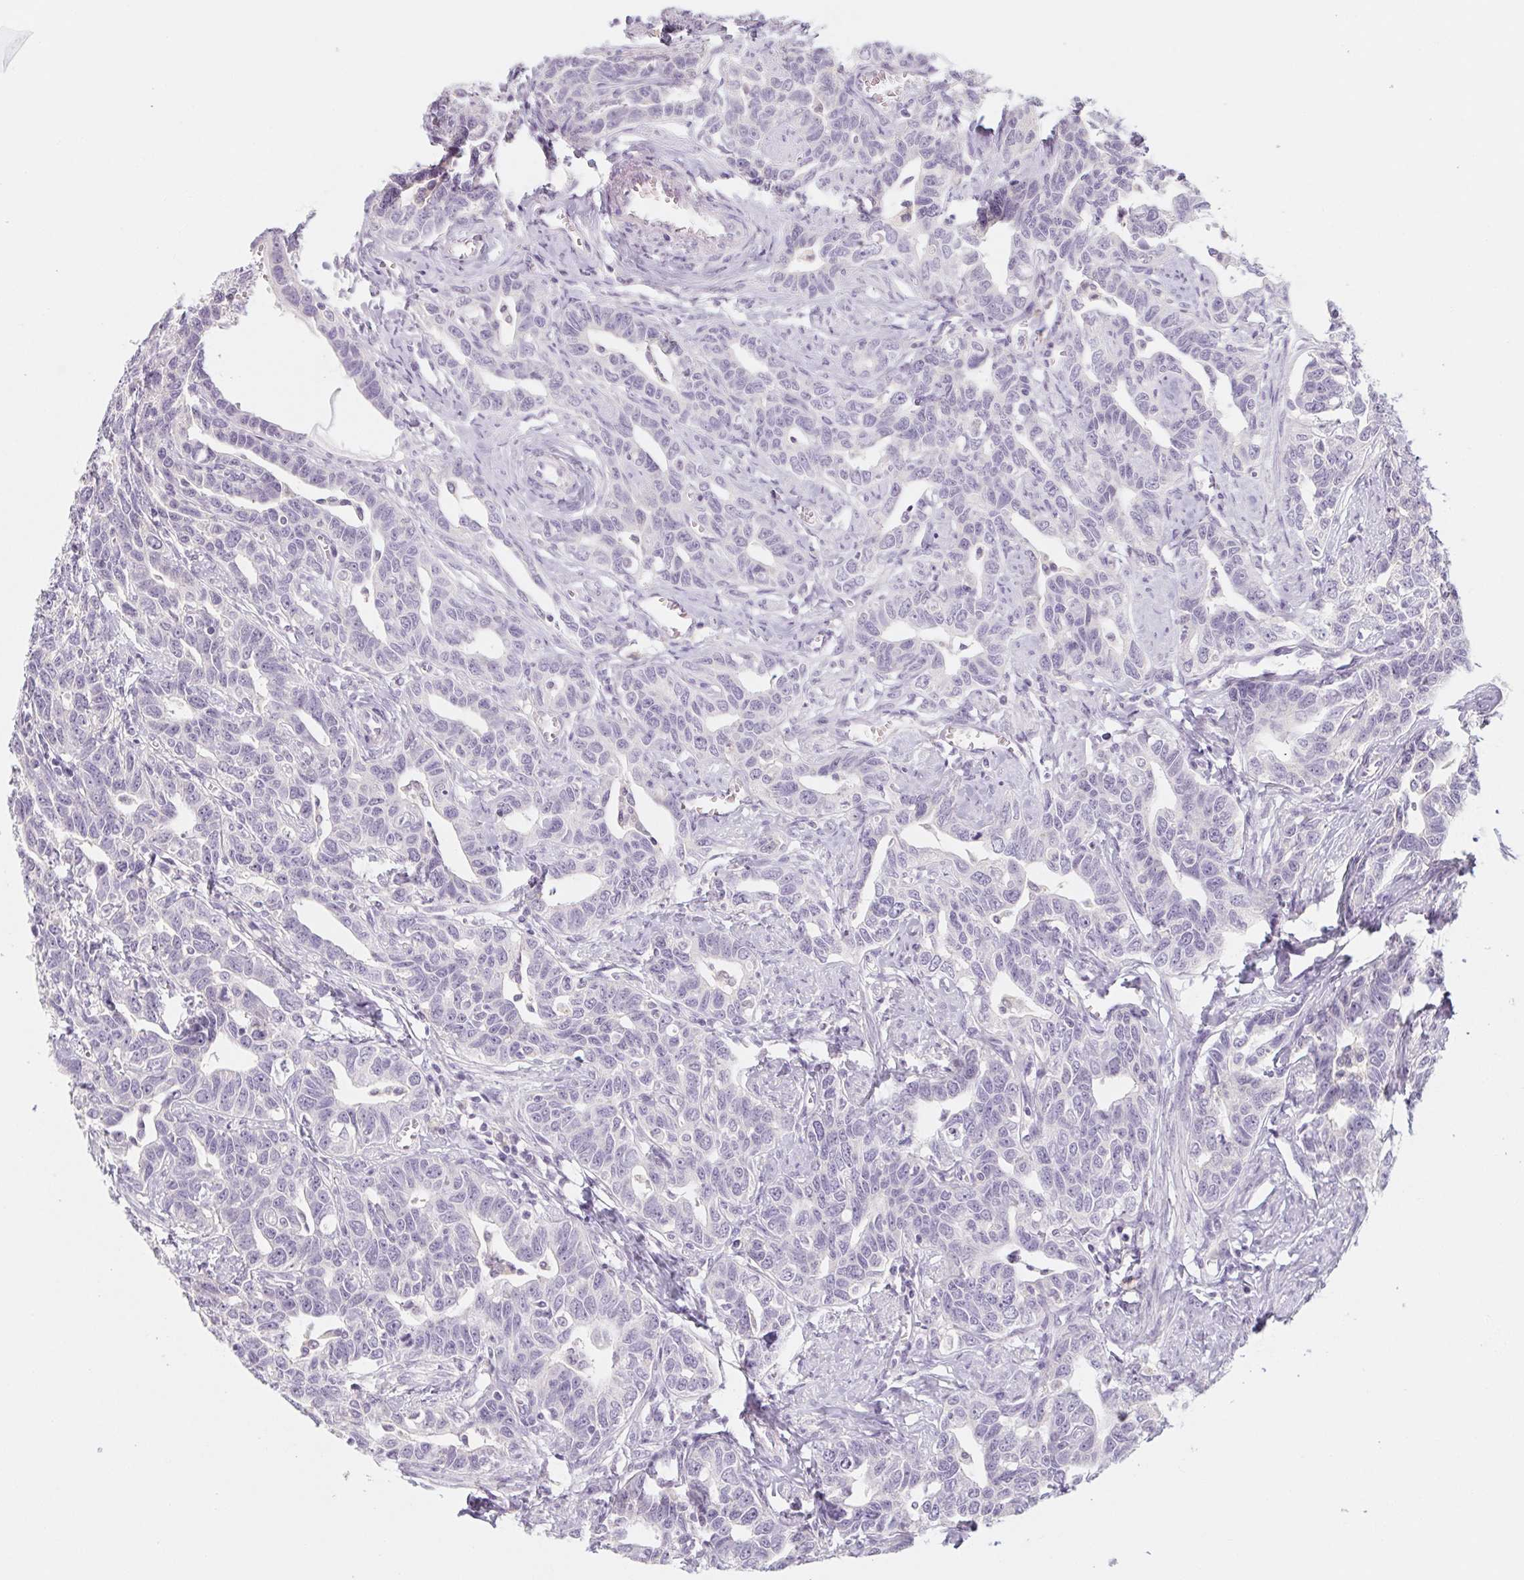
{"staining": {"intensity": "negative", "quantity": "none", "location": "none"}, "tissue": "ovarian cancer", "cell_type": "Tumor cells", "image_type": "cancer", "snomed": [{"axis": "morphology", "description": "Cystadenocarcinoma, serous, NOS"}, {"axis": "topography", "description": "Ovary"}], "caption": "Histopathology image shows no protein expression in tumor cells of serous cystadenocarcinoma (ovarian) tissue. (DAB (3,3'-diaminobenzidine) immunohistochemistry (IHC) with hematoxylin counter stain).", "gene": "POU1F1", "patient": {"sex": "female", "age": 69}}